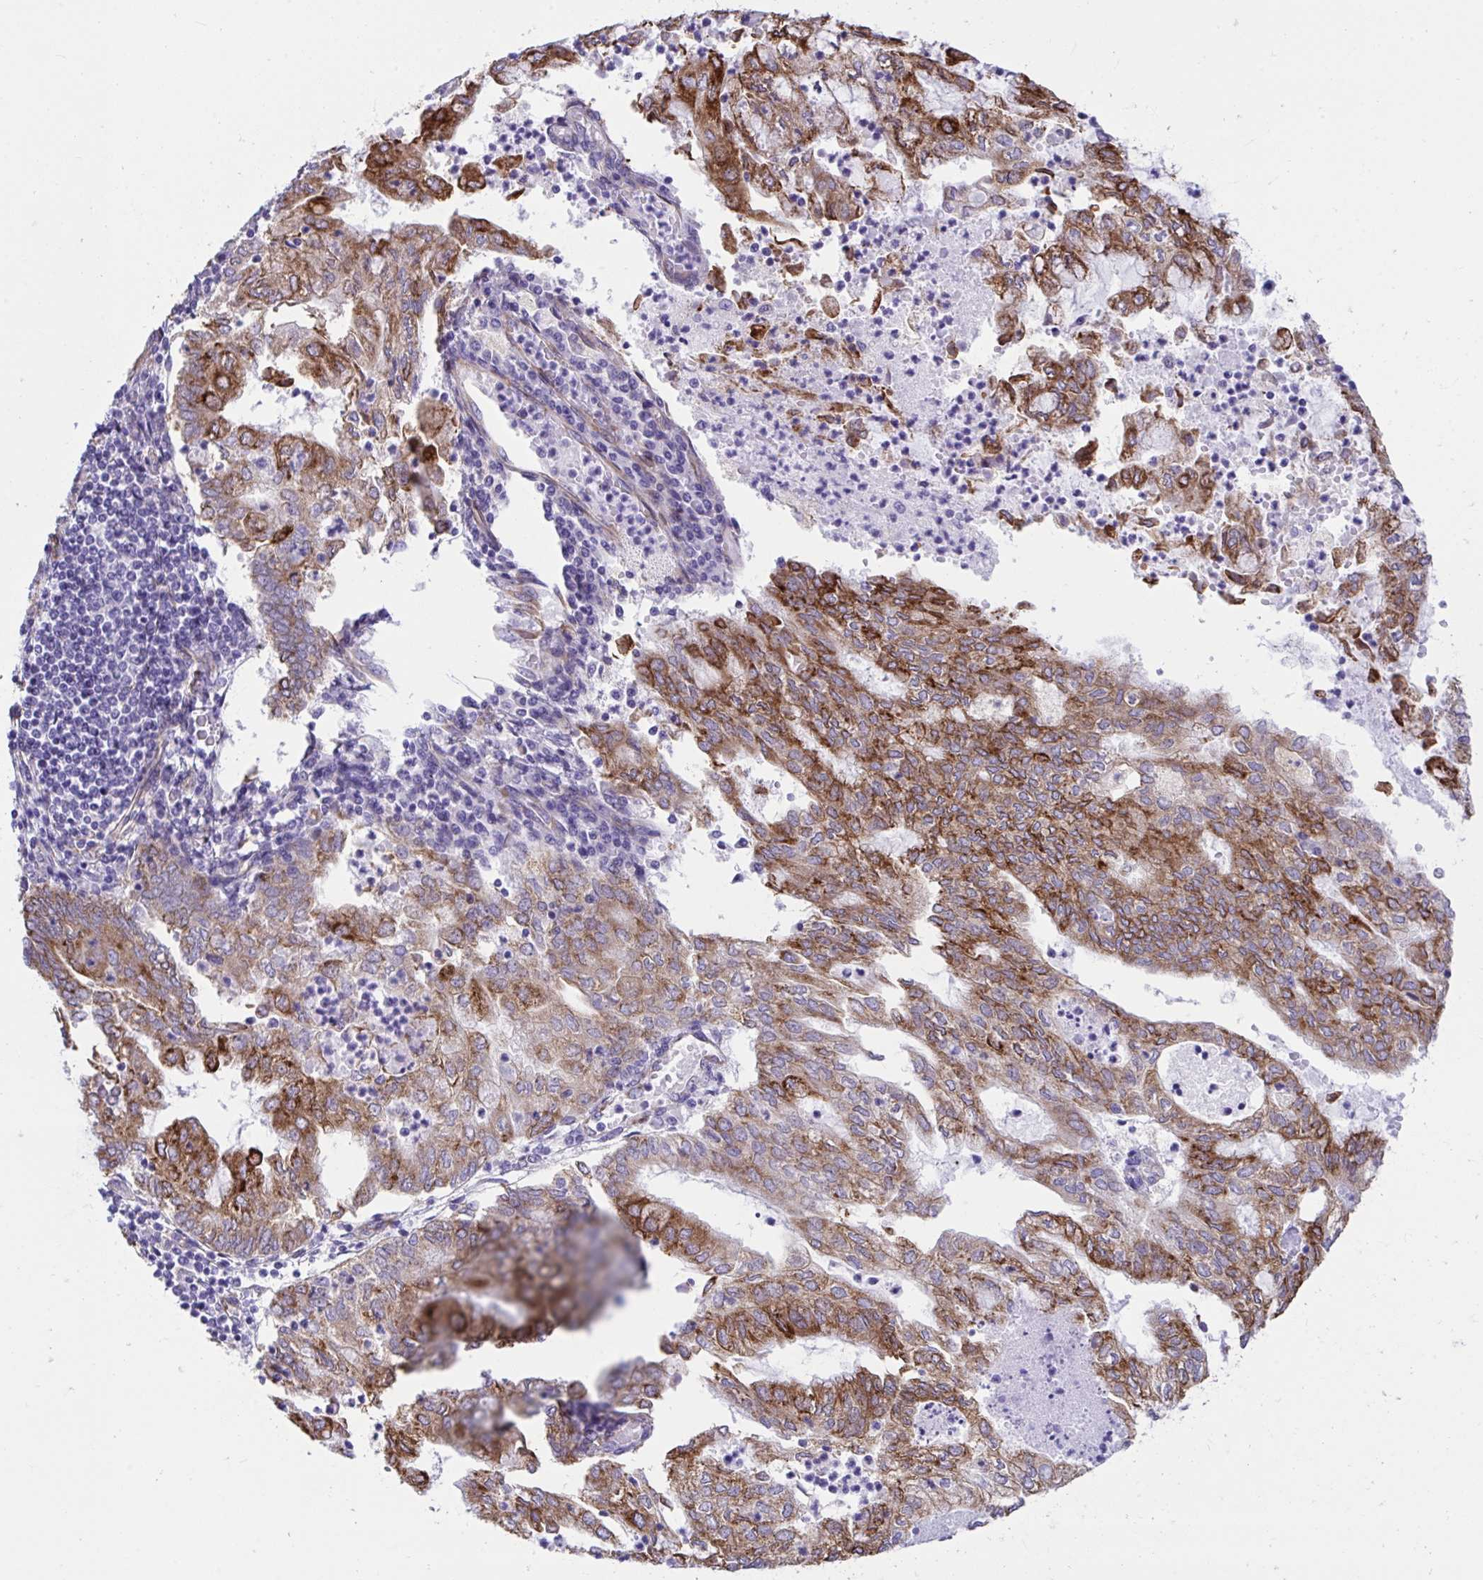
{"staining": {"intensity": "strong", "quantity": "25%-75%", "location": "cytoplasmic/membranous"}, "tissue": "endometrial cancer", "cell_type": "Tumor cells", "image_type": "cancer", "snomed": [{"axis": "morphology", "description": "Adenocarcinoma, NOS"}, {"axis": "topography", "description": "Endometrium"}], "caption": "A high amount of strong cytoplasmic/membranous positivity is identified in approximately 25%-75% of tumor cells in adenocarcinoma (endometrial) tissue.", "gene": "ASPH", "patient": {"sex": "female", "age": 75}}